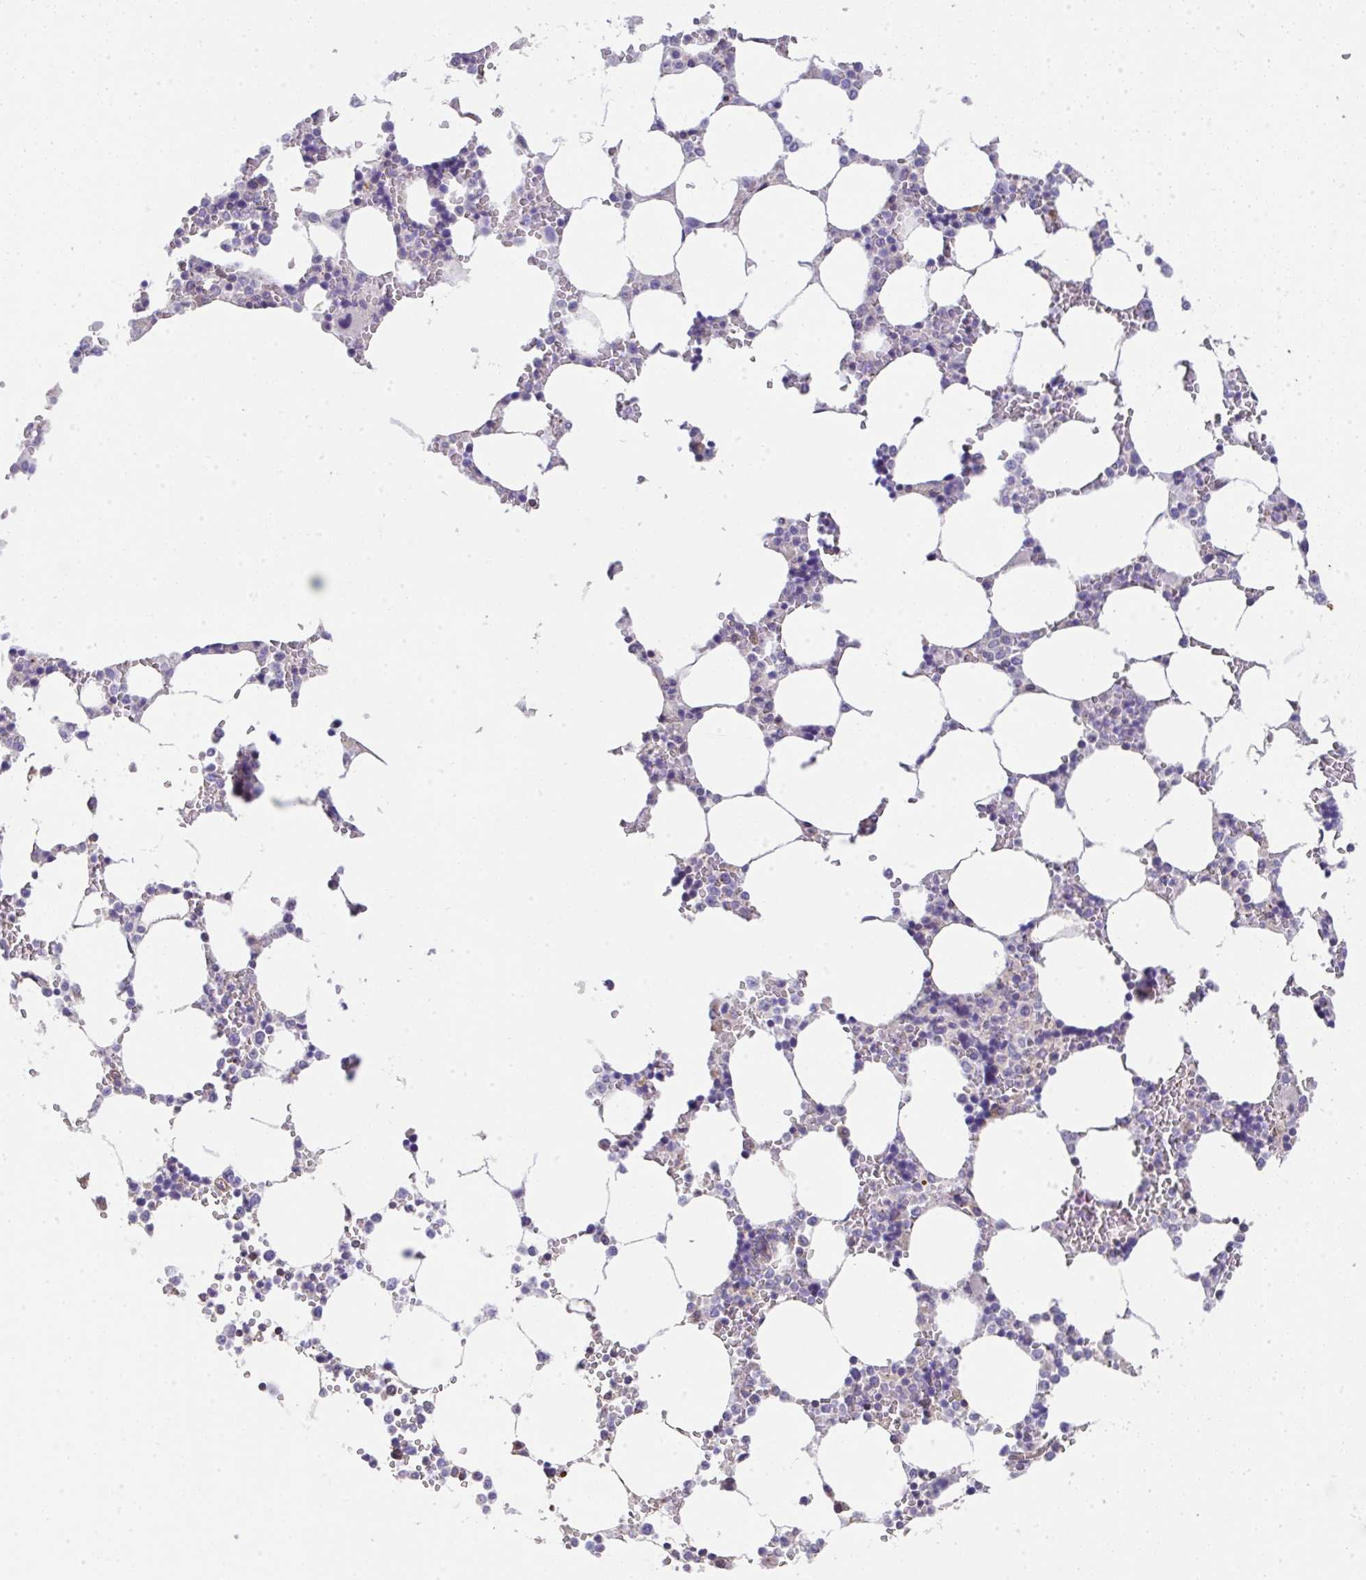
{"staining": {"intensity": "negative", "quantity": "none", "location": "none"}, "tissue": "bone marrow", "cell_type": "Hematopoietic cells", "image_type": "normal", "snomed": [{"axis": "morphology", "description": "Normal tissue, NOS"}, {"axis": "topography", "description": "Bone marrow"}], "caption": "Immunohistochemistry (IHC) photomicrograph of normal human bone marrow stained for a protein (brown), which displays no expression in hematopoietic cells. The staining was performed using DAB (3,3'-diaminobenzidine) to visualize the protein expression in brown, while the nuclei were stained in blue with hematoxylin (Magnification: 20x).", "gene": "RUNDC3B", "patient": {"sex": "male", "age": 64}}